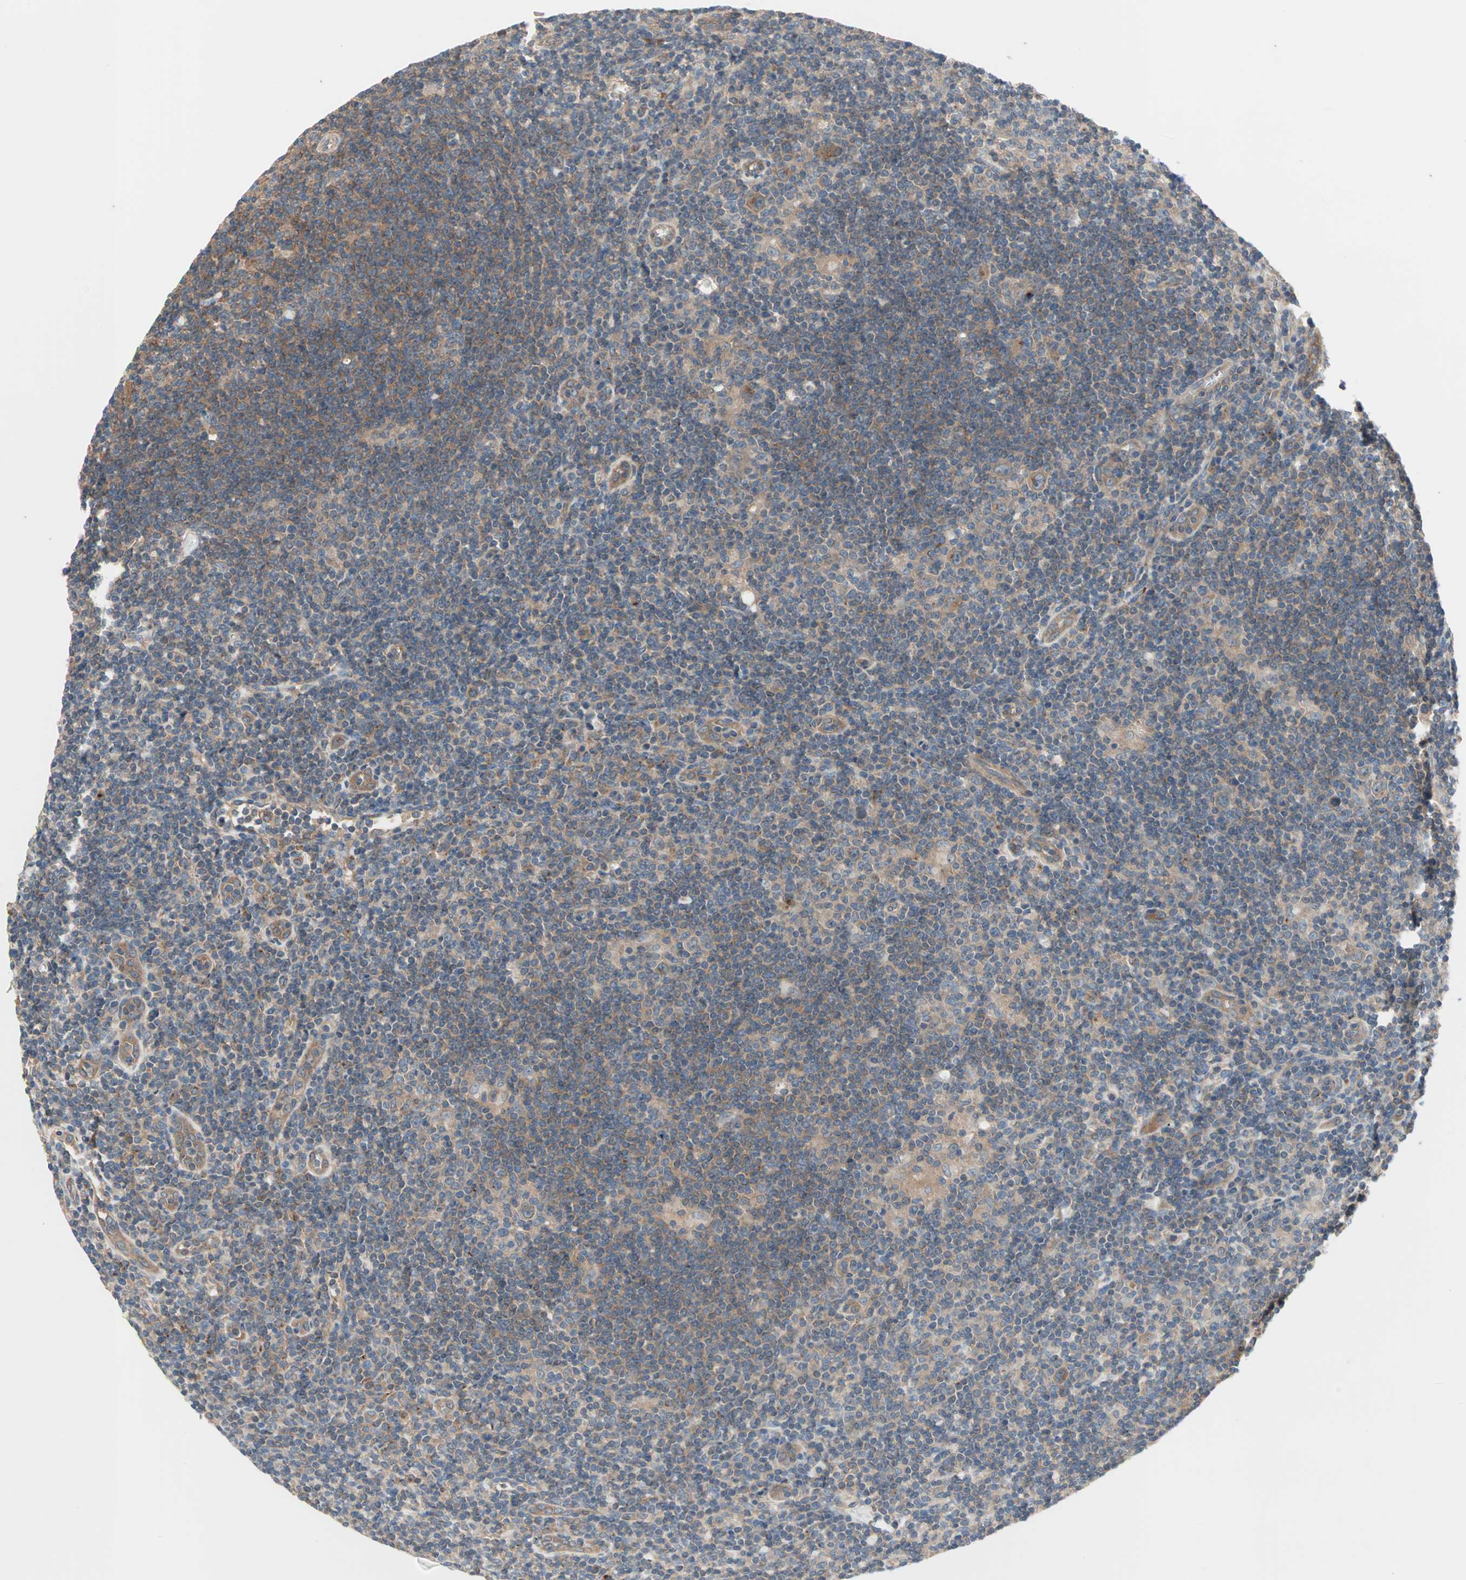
{"staining": {"intensity": "weak", "quantity": ">75%", "location": "cytoplasmic/membranous"}, "tissue": "lymphoma", "cell_type": "Tumor cells", "image_type": "cancer", "snomed": [{"axis": "morphology", "description": "Hodgkin's disease, NOS"}, {"axis": "topography", "description": "Lymph node"}], "caption": "Tumor cells exhibit low levels of weak cytoplasmic/membranous staining in approximately >75% of cells in human Hodgkin's disease.", "gene": "PDE8A", "patient": {"sex": "female", "age": 57}}